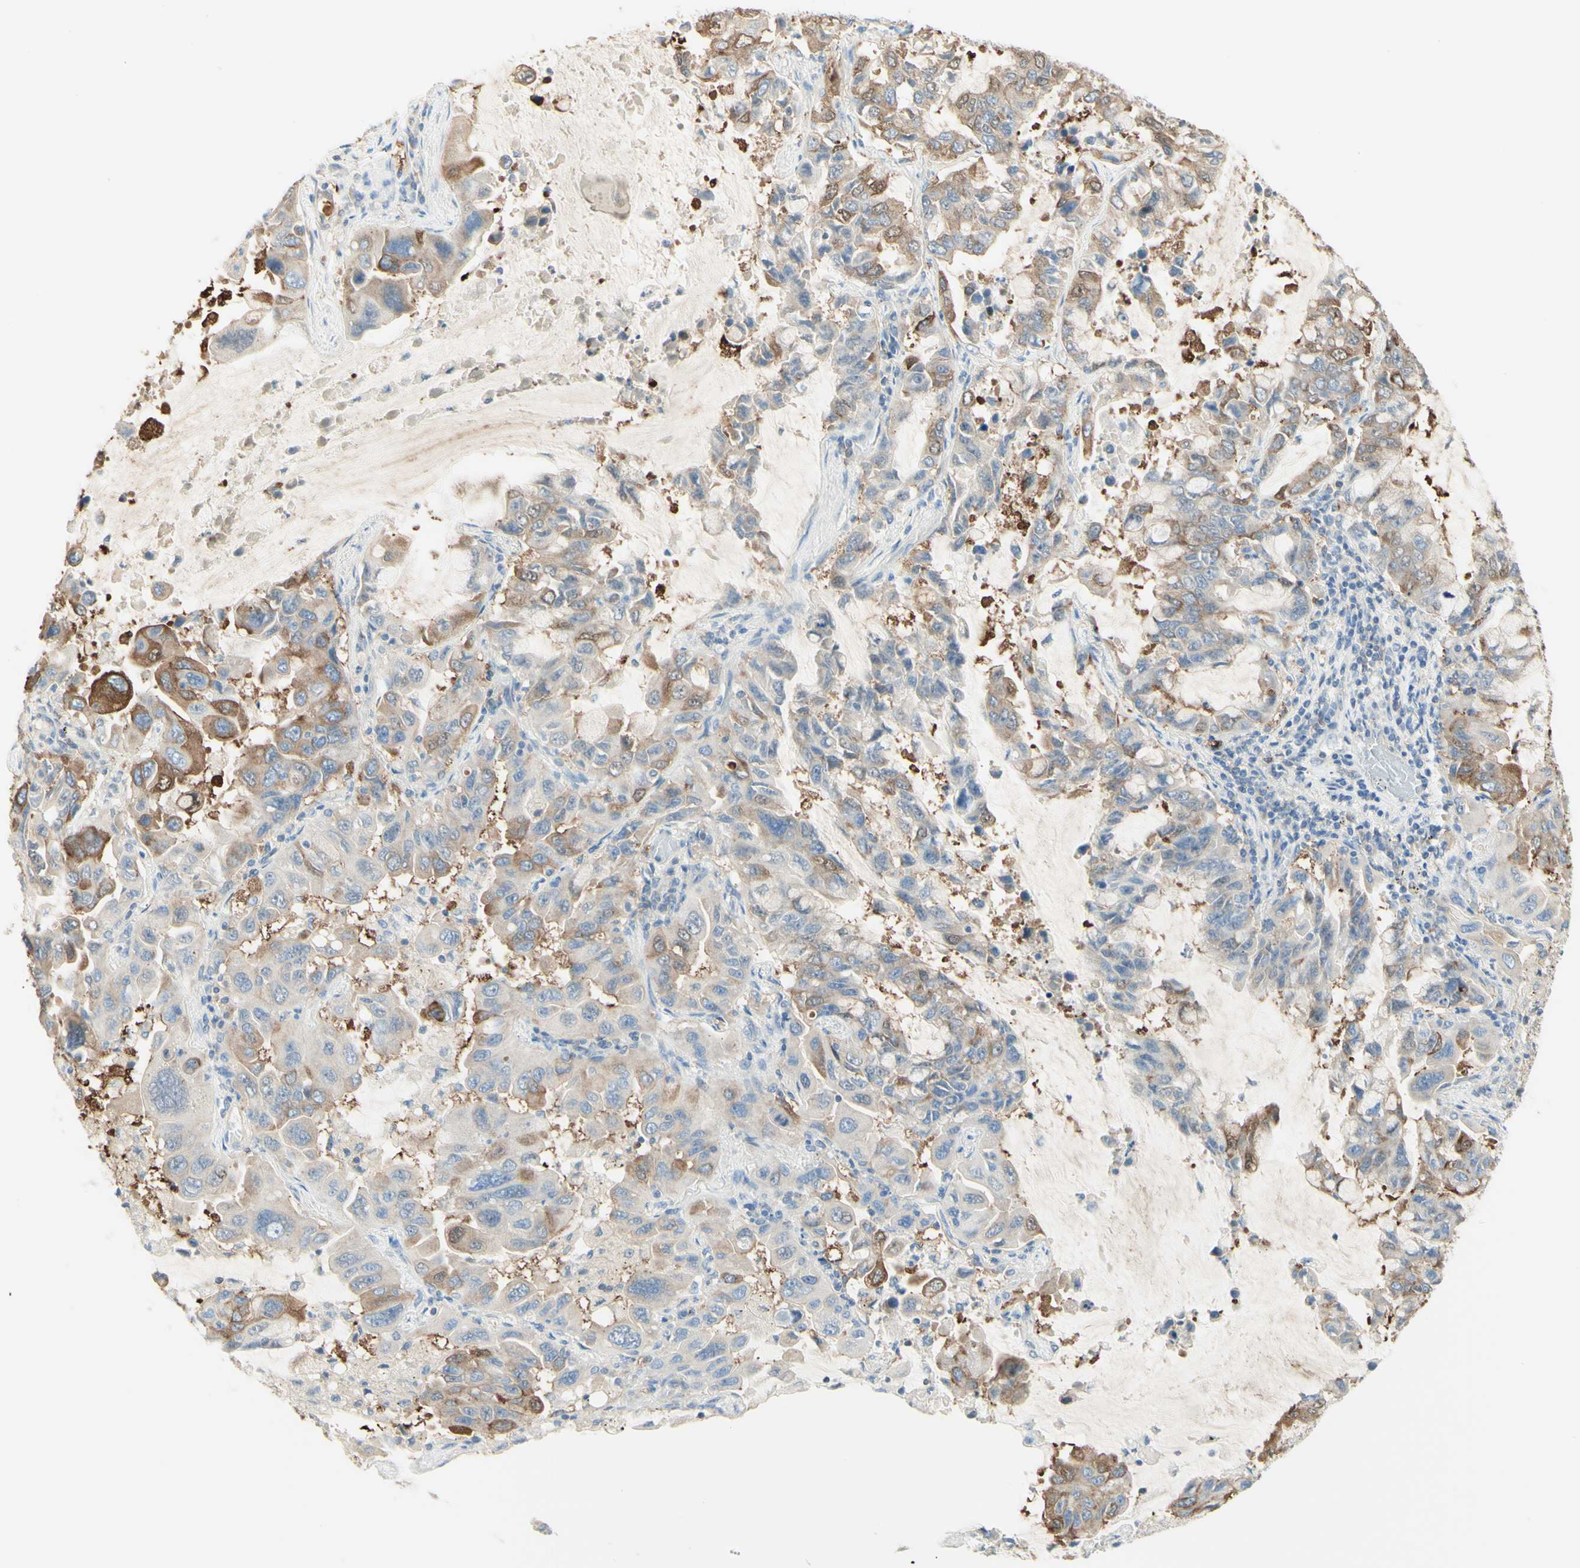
{"staining": {"intensity": "moderate", "quantity": "25%-75%", "location": "cytoplasmic/membranous"}, "tissue": "lung cancer", "cell_type": "Tumor cells", "image_type": "cancer", "snomed": [{"axis": "morphology", "description": "Adenocarcinoma, NOS"}, {"axis": "topography", "description": "Lung"}], "caption": "The image demonstrates a brown stain indicating the presence of a protein in the cytoplasmic/membranous of tumor cells in lung cancer. The staining is performed using DAB brown chromogen to label protein expression. The nuclei are counter-stained blue using hematoxylin.", "gene": "MTM1", "patient": {"sex": "male", "age": 64}}